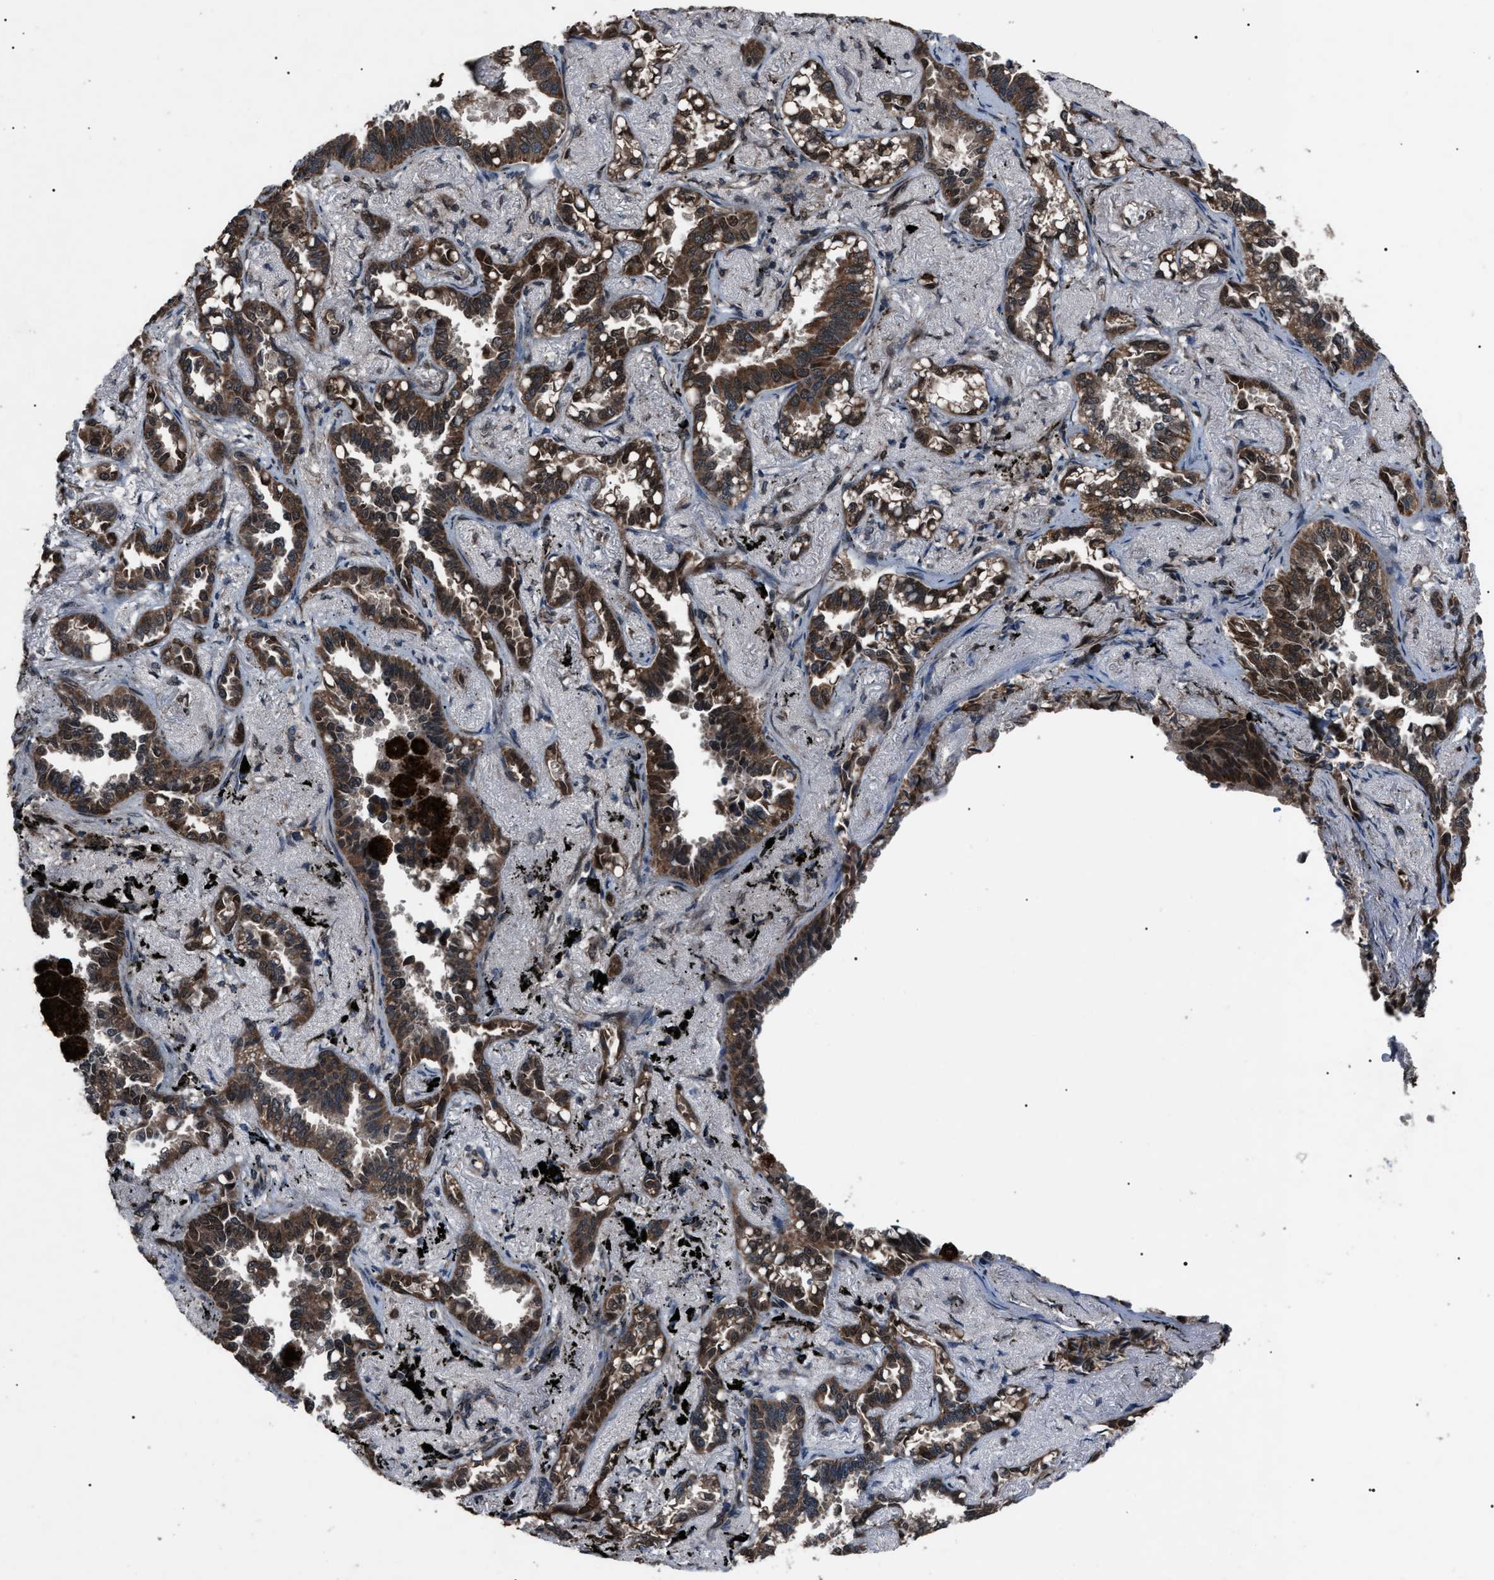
{"staining": {"intensity": "strong", "quantity": ">75%", "location": "cytoplasmic/membranous"}, "tissue": "lung cancer", "cell_type": "Tumor cells", "image_type": "cancer", "snomed": [{"axis": "morphology", "description": "Adenocarcinoma, NOS"}, {"axis": "topography", "description": "Lung"}], "caption": "Immunohistochemistry (IHC) (DAB) staining of human lung cancer exhibits strong cytoplasmic/membranous protein positivity in approximately >75% of tumor cells.", "gene": "ZFAND2A", "patient": {"sex": "male", "age": 59}}